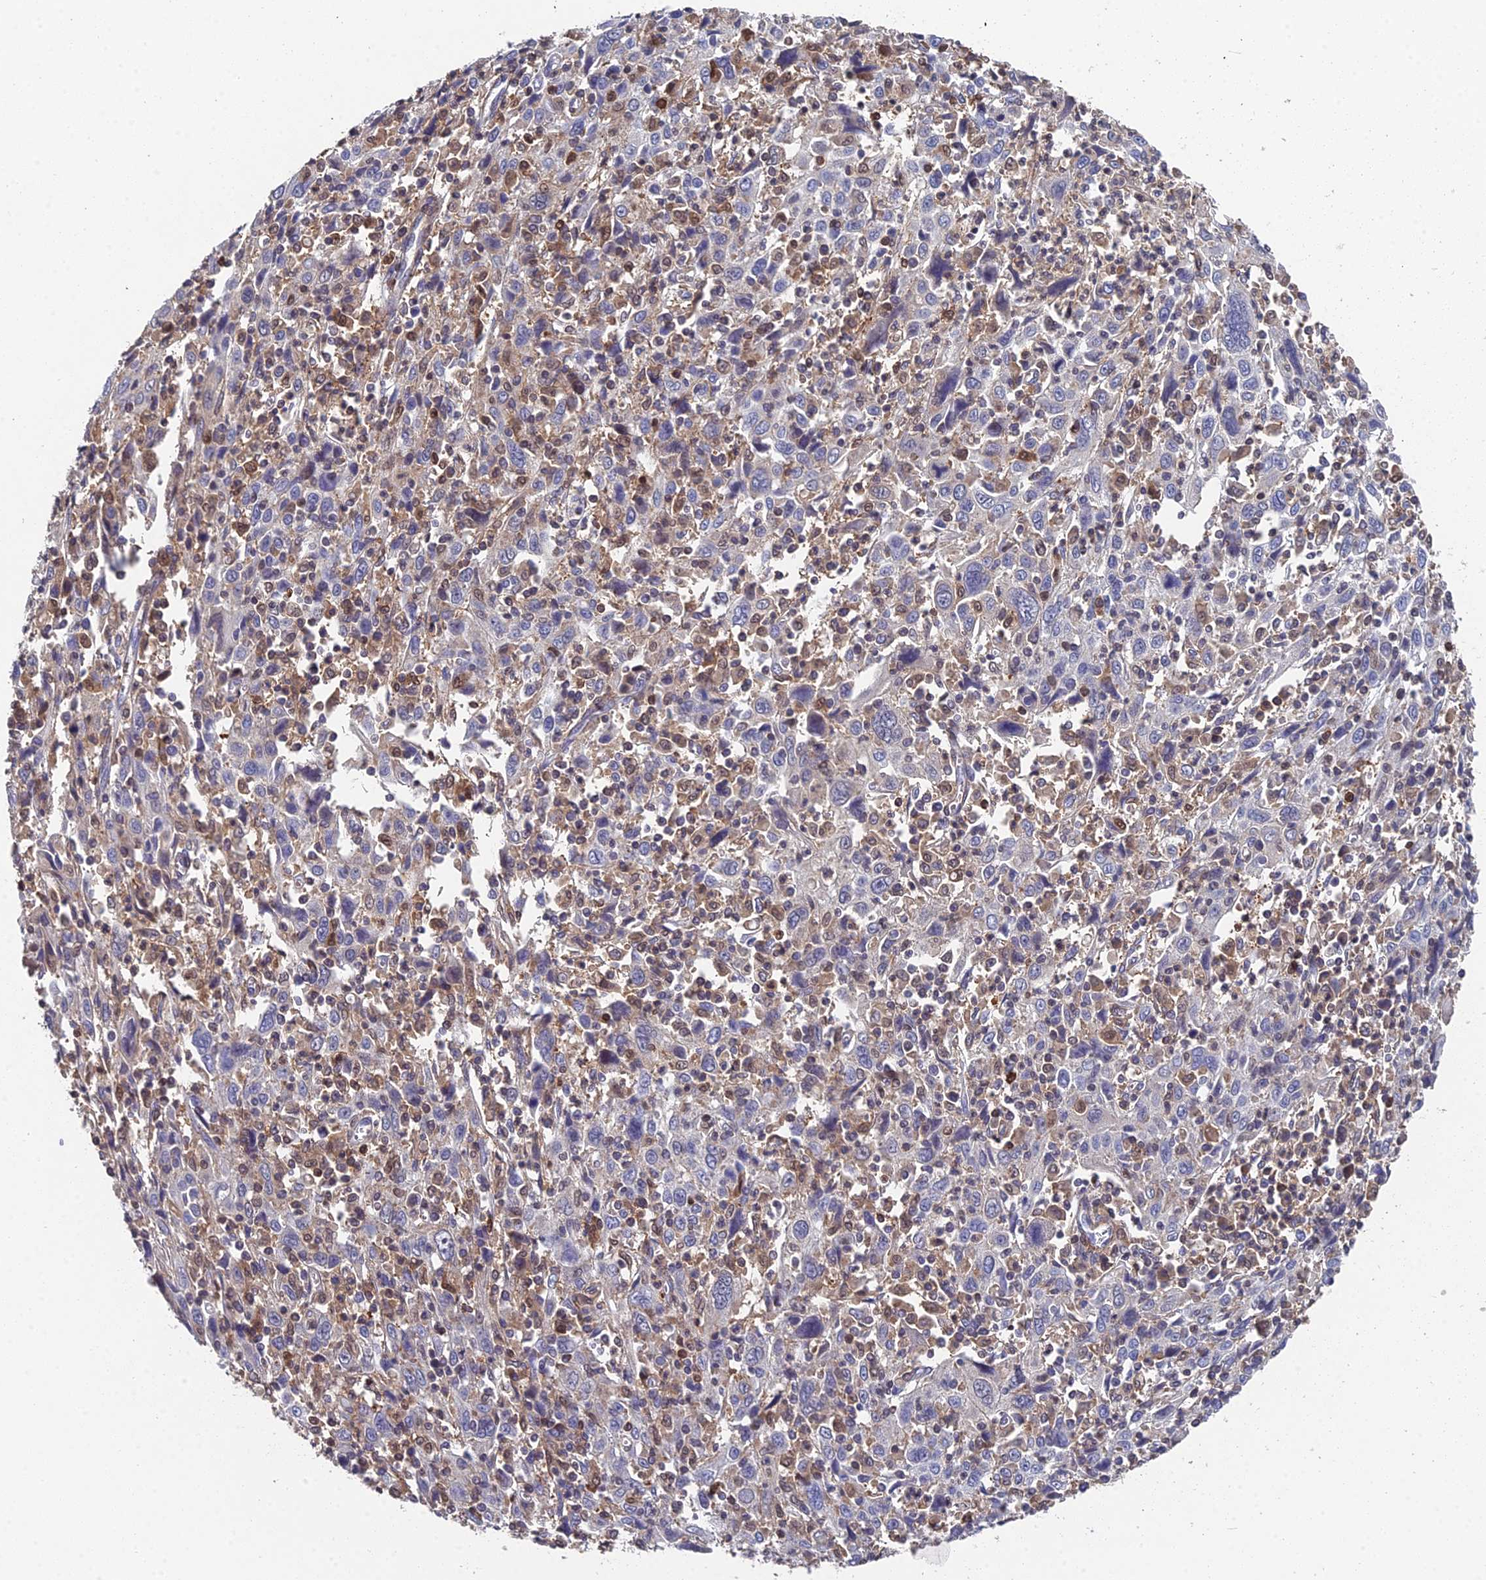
{"staining": {"intensity": "negative", "quantity": "none", "location": "none"}, "tissue": "cervical cancer", "cell_type": "Tumor cells", "image_type": "cancer", "snomed": [{"axis": "morphology", "description": "Squamous cell carcinoma, NOS"}, {"axis": "topography", "description": "Cervix"}], "caption": "DAB (3,3'-diaminobenzidine) immunohistochemical staining of human cervical cancer exhibits no significant positivity in tumor cells.", "gene": "GALK2", "patient": {"sex": "female", "age": 46}}